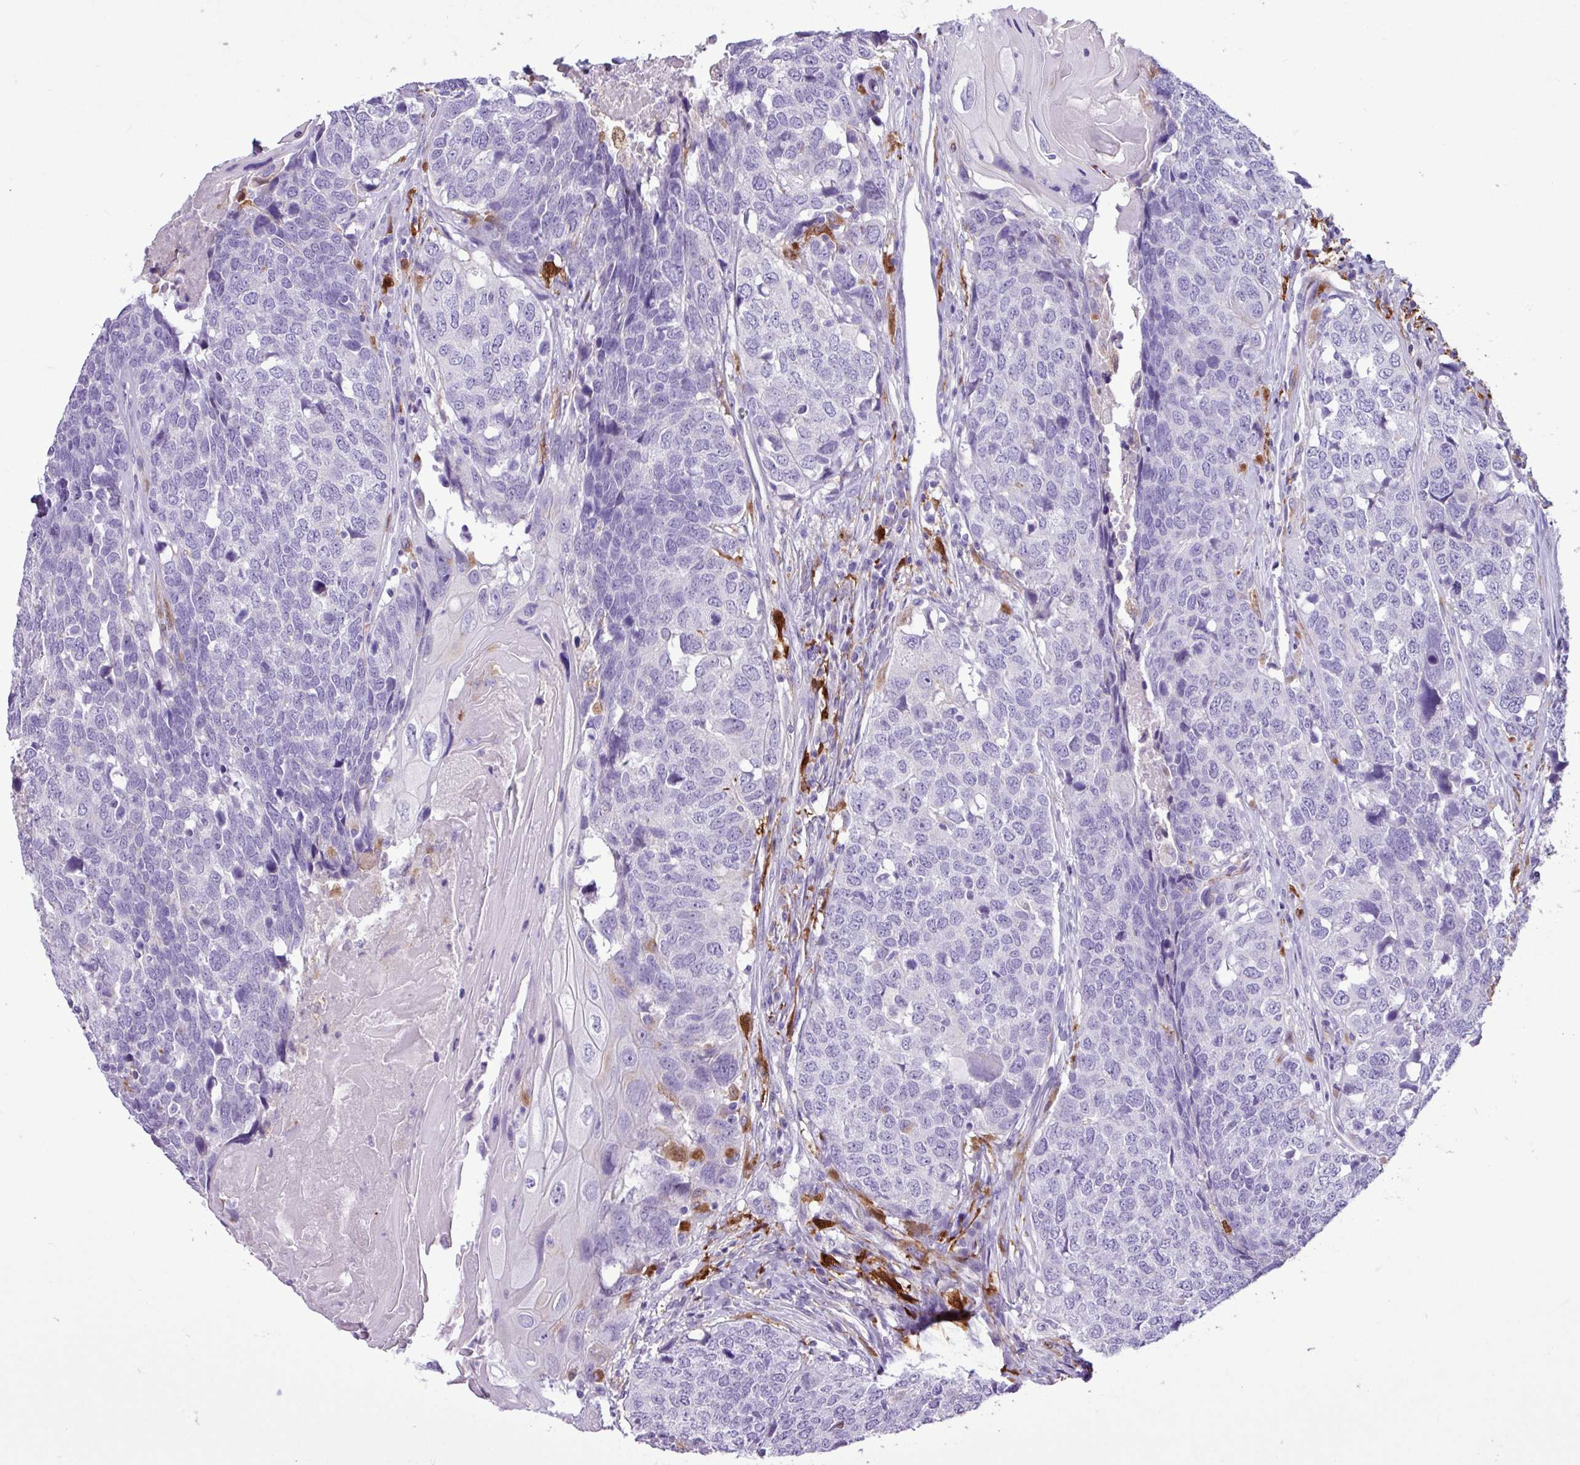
{"staining": {"intensity": "negative", "quantity": "none", "location": "none"}, "tissue": "head and neck cancer", "cell_type": "Tumor cells", "image_type": "cancer", "snomed": [{"axis": "morphology", "description": "Squamous cell carcinoma, NOS"}, {"axis": "topography", "description": "Head-Neck"}], "caption": "High magnification brightfield microscopy of squamous cell carcinoma (head and neck) stained with DAB (3,3'-diaminobenzidine) (brown) and counterstained with hematoxylin (blue): tumor cells show no significant positivity.", "gene": "TMEM200C", "patient": {"sex": "male", "age": 66}}